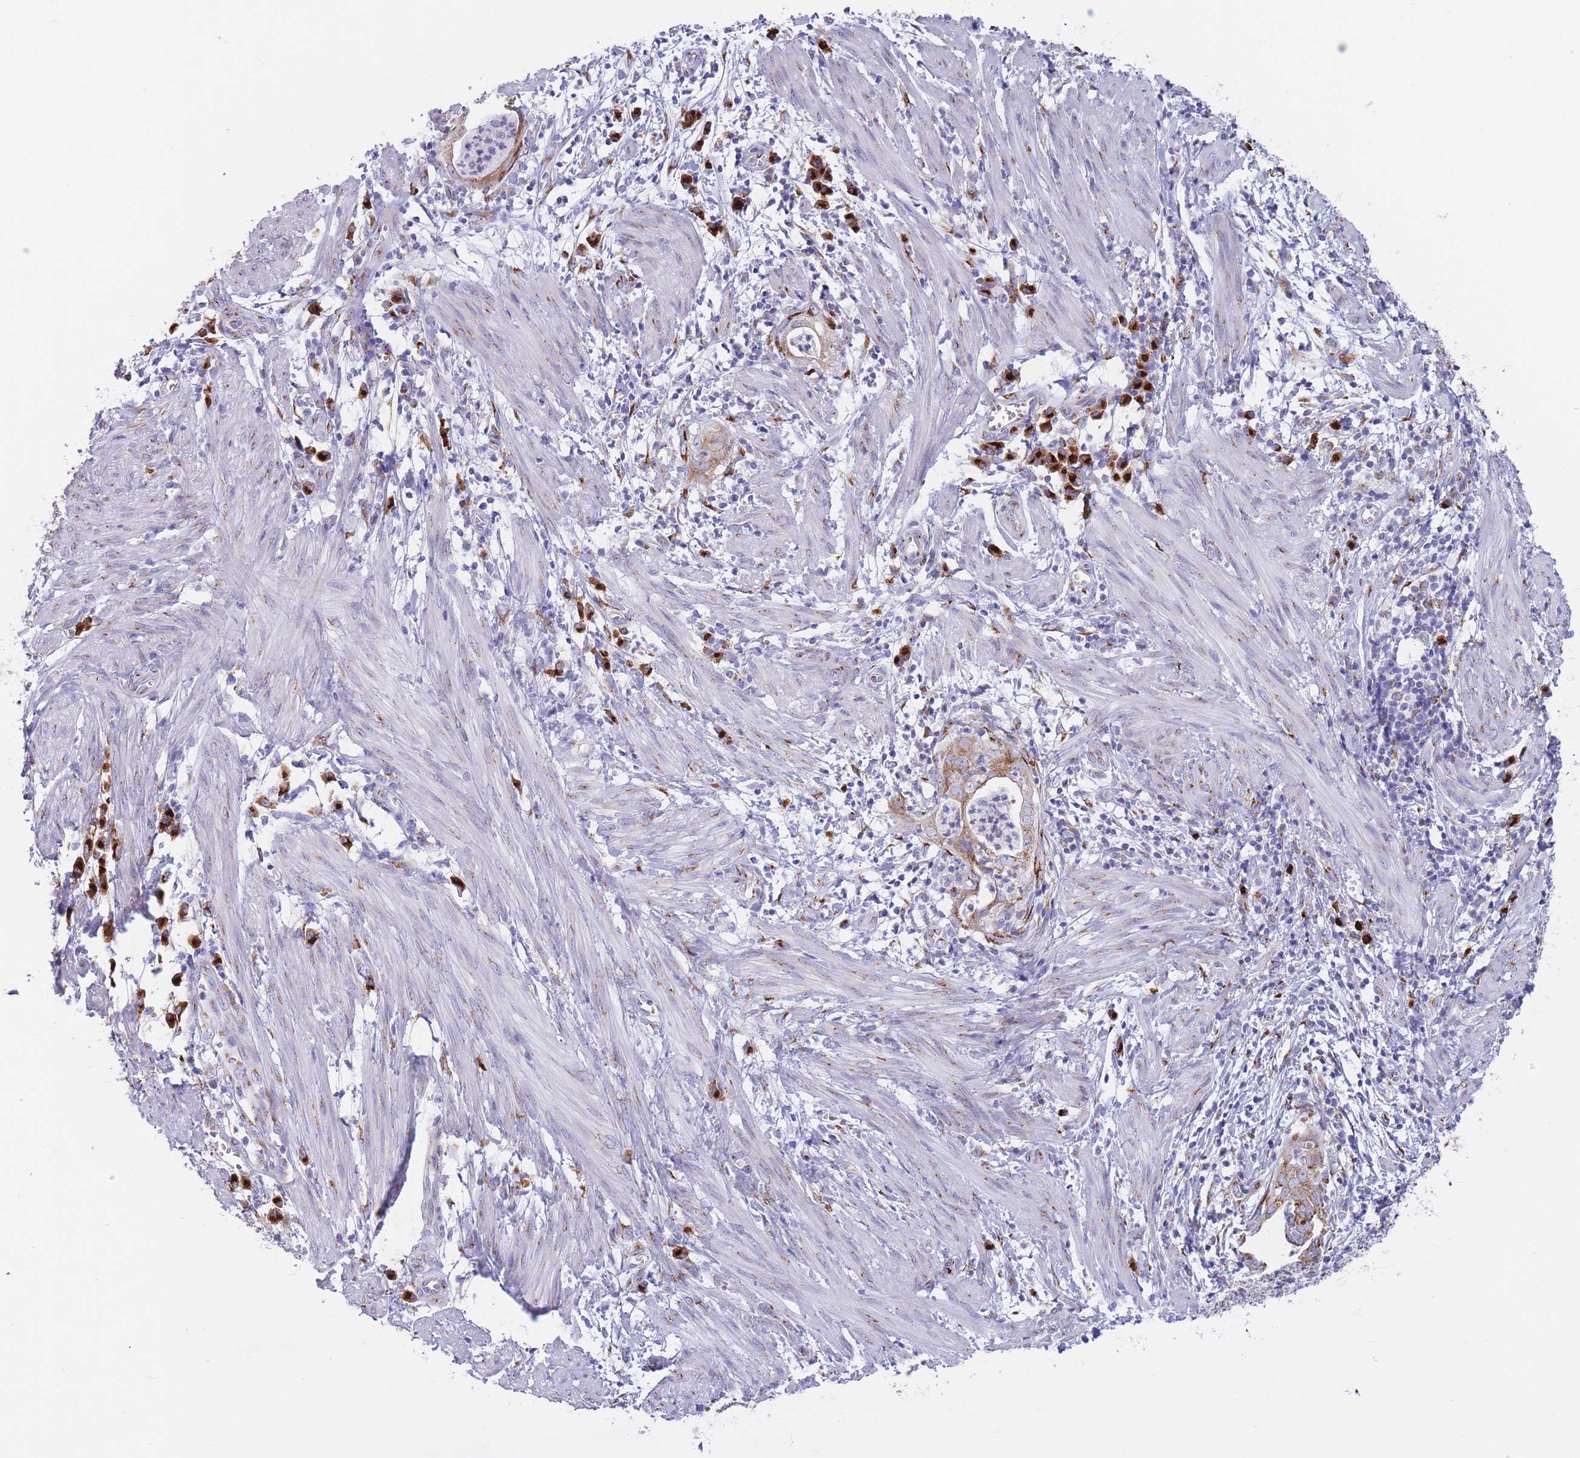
{"staining": {"intensity": "moderate", "quantity": ">75%", "location": "cytoplasmic/membranous"}, "tissue": "endometrial cancer", "cell_type": "Tumor cells", "image_type": "cancer", "snomed": [{"axis": "morphology", "description": "Adenocarcinoma, NOS"}, {"axis": "topography", "description": "Endometrium"}], "caption": "Protein staining of adenocarcinoma (endometrial) tissue exhibits moderate cytoplasmic/membranous staining in approximately >75% of tumor cells.", "gene": "MRPL30", "patient": {"sex": "female", "age": 68}}